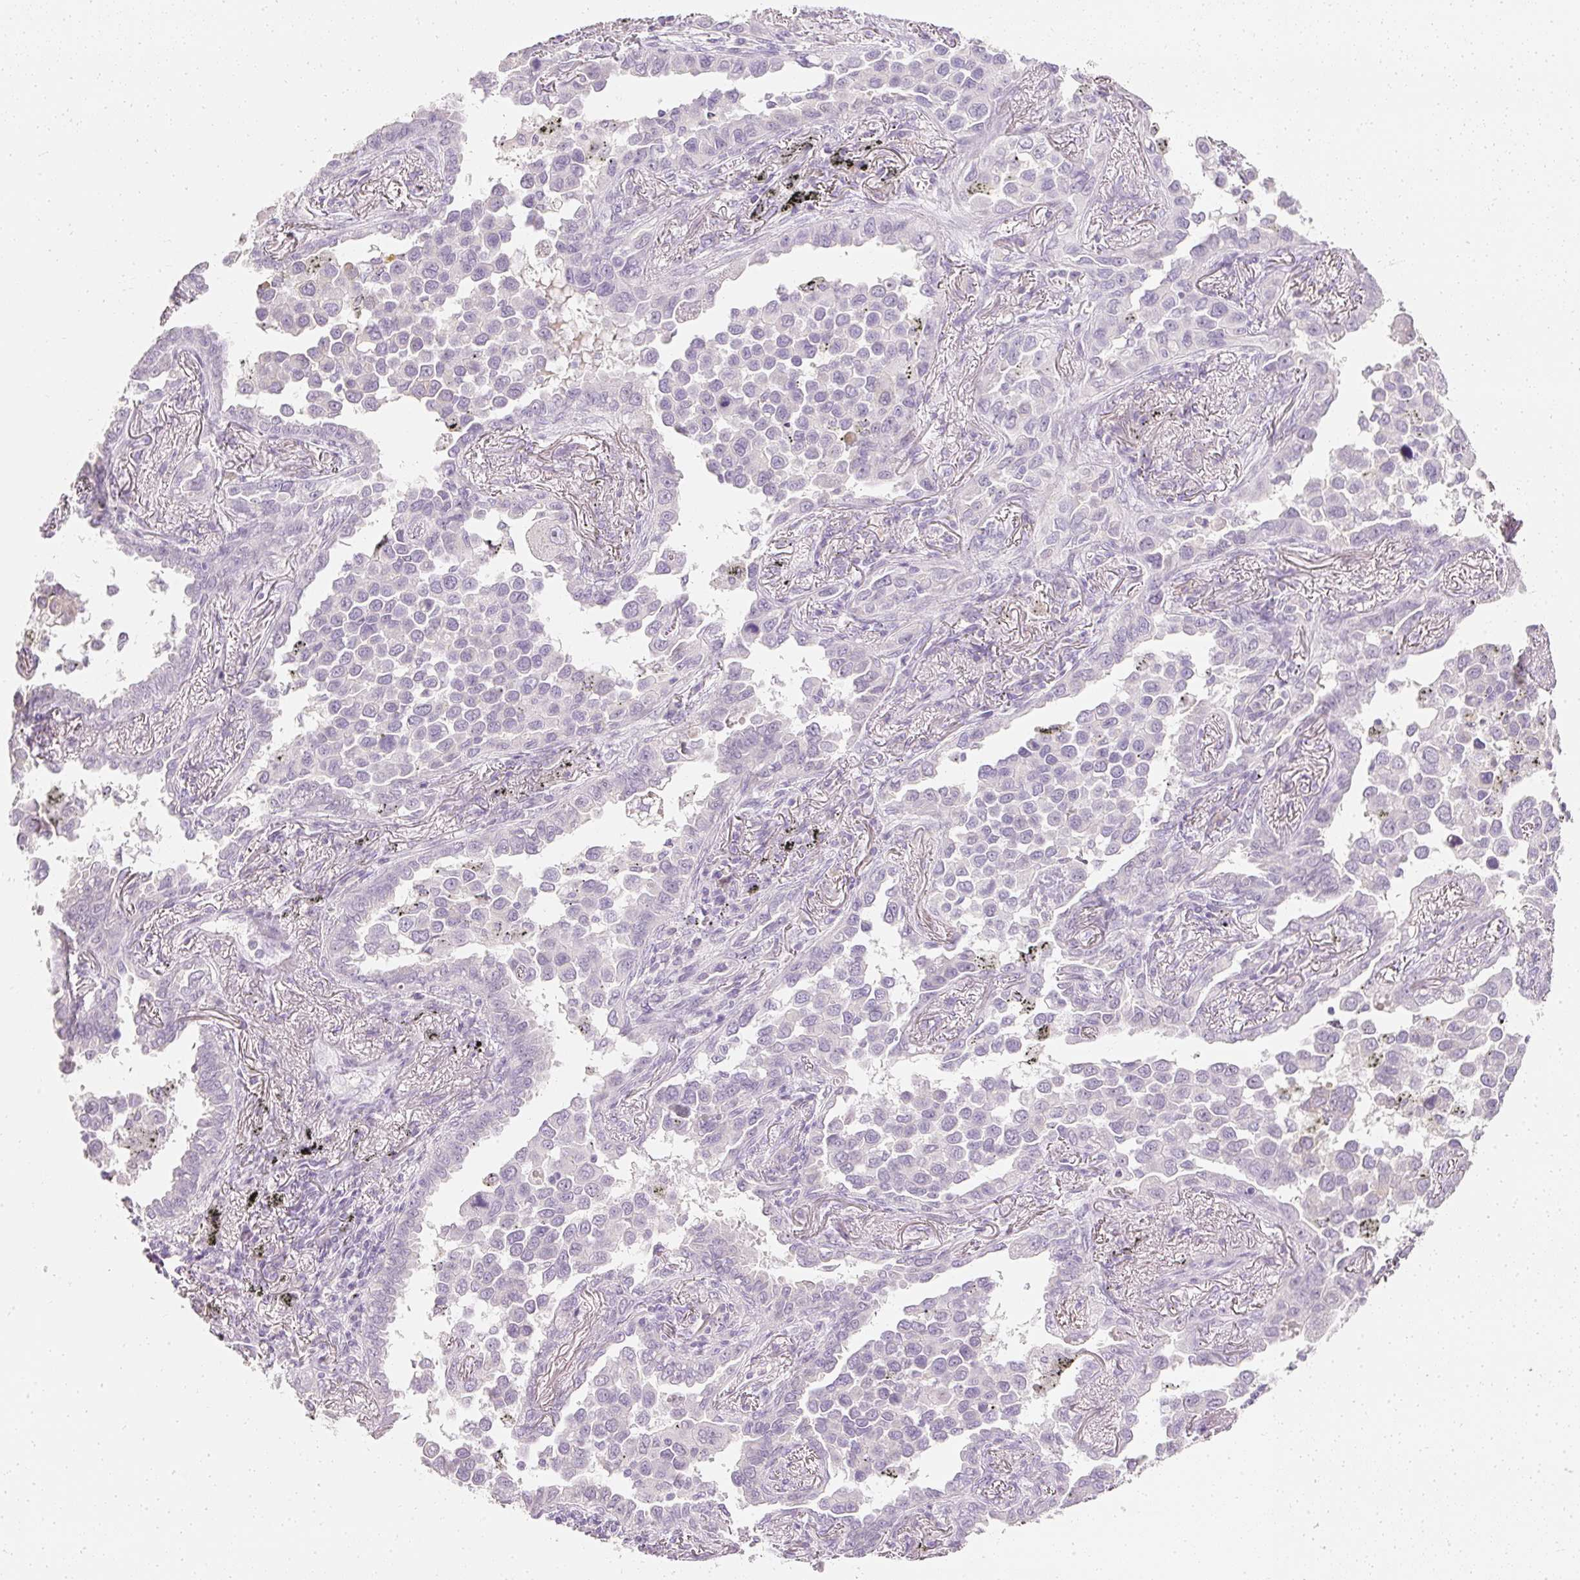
{"staining": {"intensity": "negative", "quantity": "none", "location": "none"}, "tissue": "lung cancer", "cell_type": "Tumor cells", "image_type": "cancer", "snomed": [{"axis": "morphology", "description": "Adenocarcinoma, NOS"}, {"axis": "topography", "description": "Lung"}], "caption": "Protein analysis of lung adenocarcinoma displays no significant positivity in tumor cells.", "gene": "ELAVL3", "patient": {"sex": "male", "age": 67}}